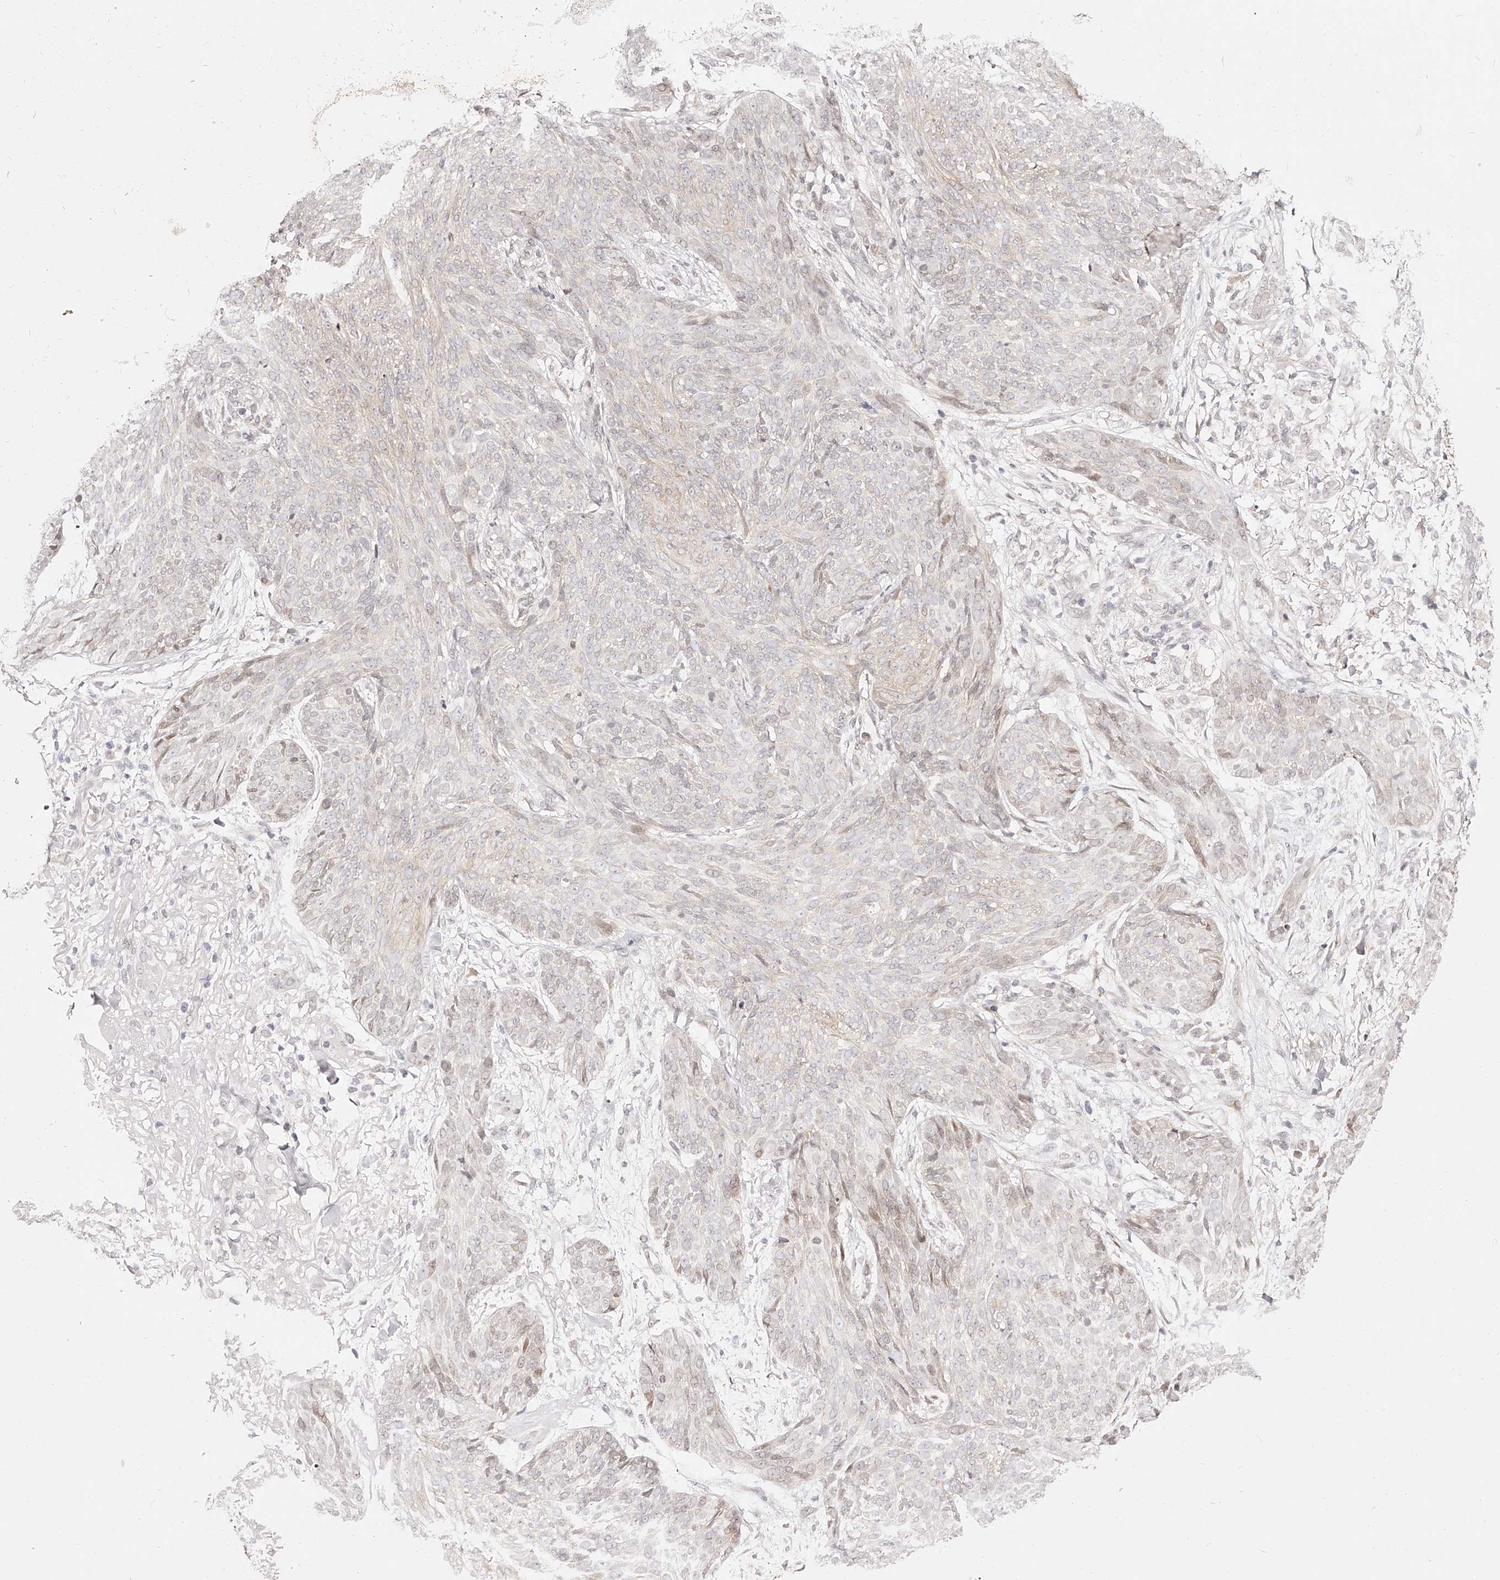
{"staining": {"intensity": "weak", "quantity": "<25%", "location": "nuclear"}, "tissue": "skin cancer", "cell_type": "Tumor cells", "image_type": "cancer", "snomed": [{"axis": "morphology", "description": "Basal cell carcinoma"}, {"axis": "topography", "description": "Skin"}], "caption": "Human skin cancer (basal cell carcinoma) stained for a protein using immunohistochemistry (IHC) reveals no expression in tumor cells.", "gene": "USF3", "patient": {"sex": "male", "age": 85}}